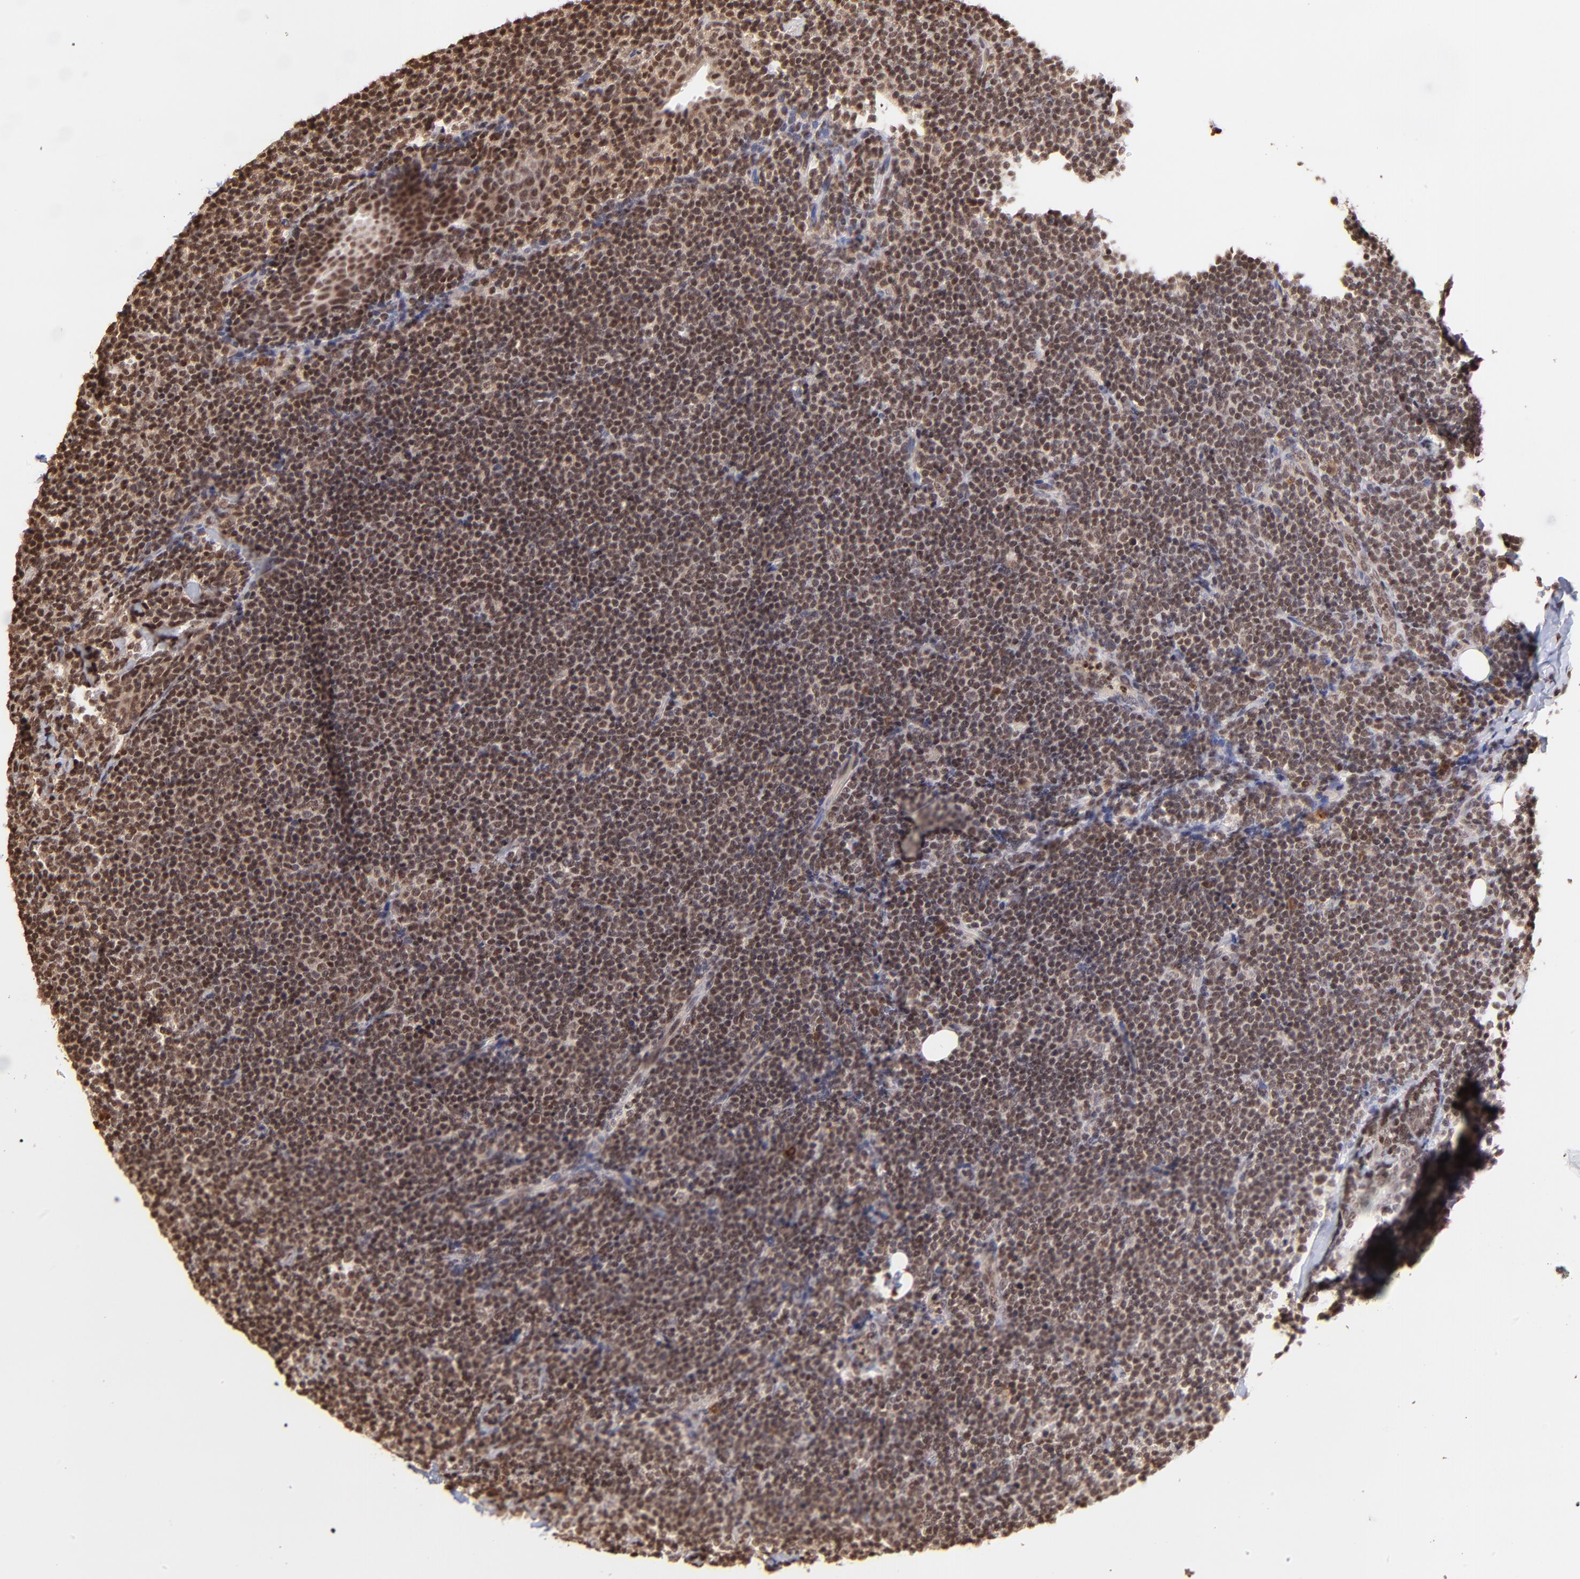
{"staining": {"intensity": "strong", "quantity": ">75%", "location": "cytoplasmic/membranous,nuclear"}, "tissue": "lymph node", "cell_type": "Germinal center cells", "image_type": "normal", "snomed": [{"axis": "morphology", "description": "Normal tissue, NOS"}, {"axis": "morphology", "description": "Uncertain malignant potential"}, {"axis": "topography", "description": "Lymph node"}, {"axis": "topography", "description": "Salivary gland, NOS"}], "caption": "The photomicrograph demonstrates staining of unremarkable lymph node, revealing strong cytoplasmic/membranous,nuclear protein staining (brown color) within germinal center cells.", "gene": "WDR25", "patient": {"sex": "female", "age": 51}}